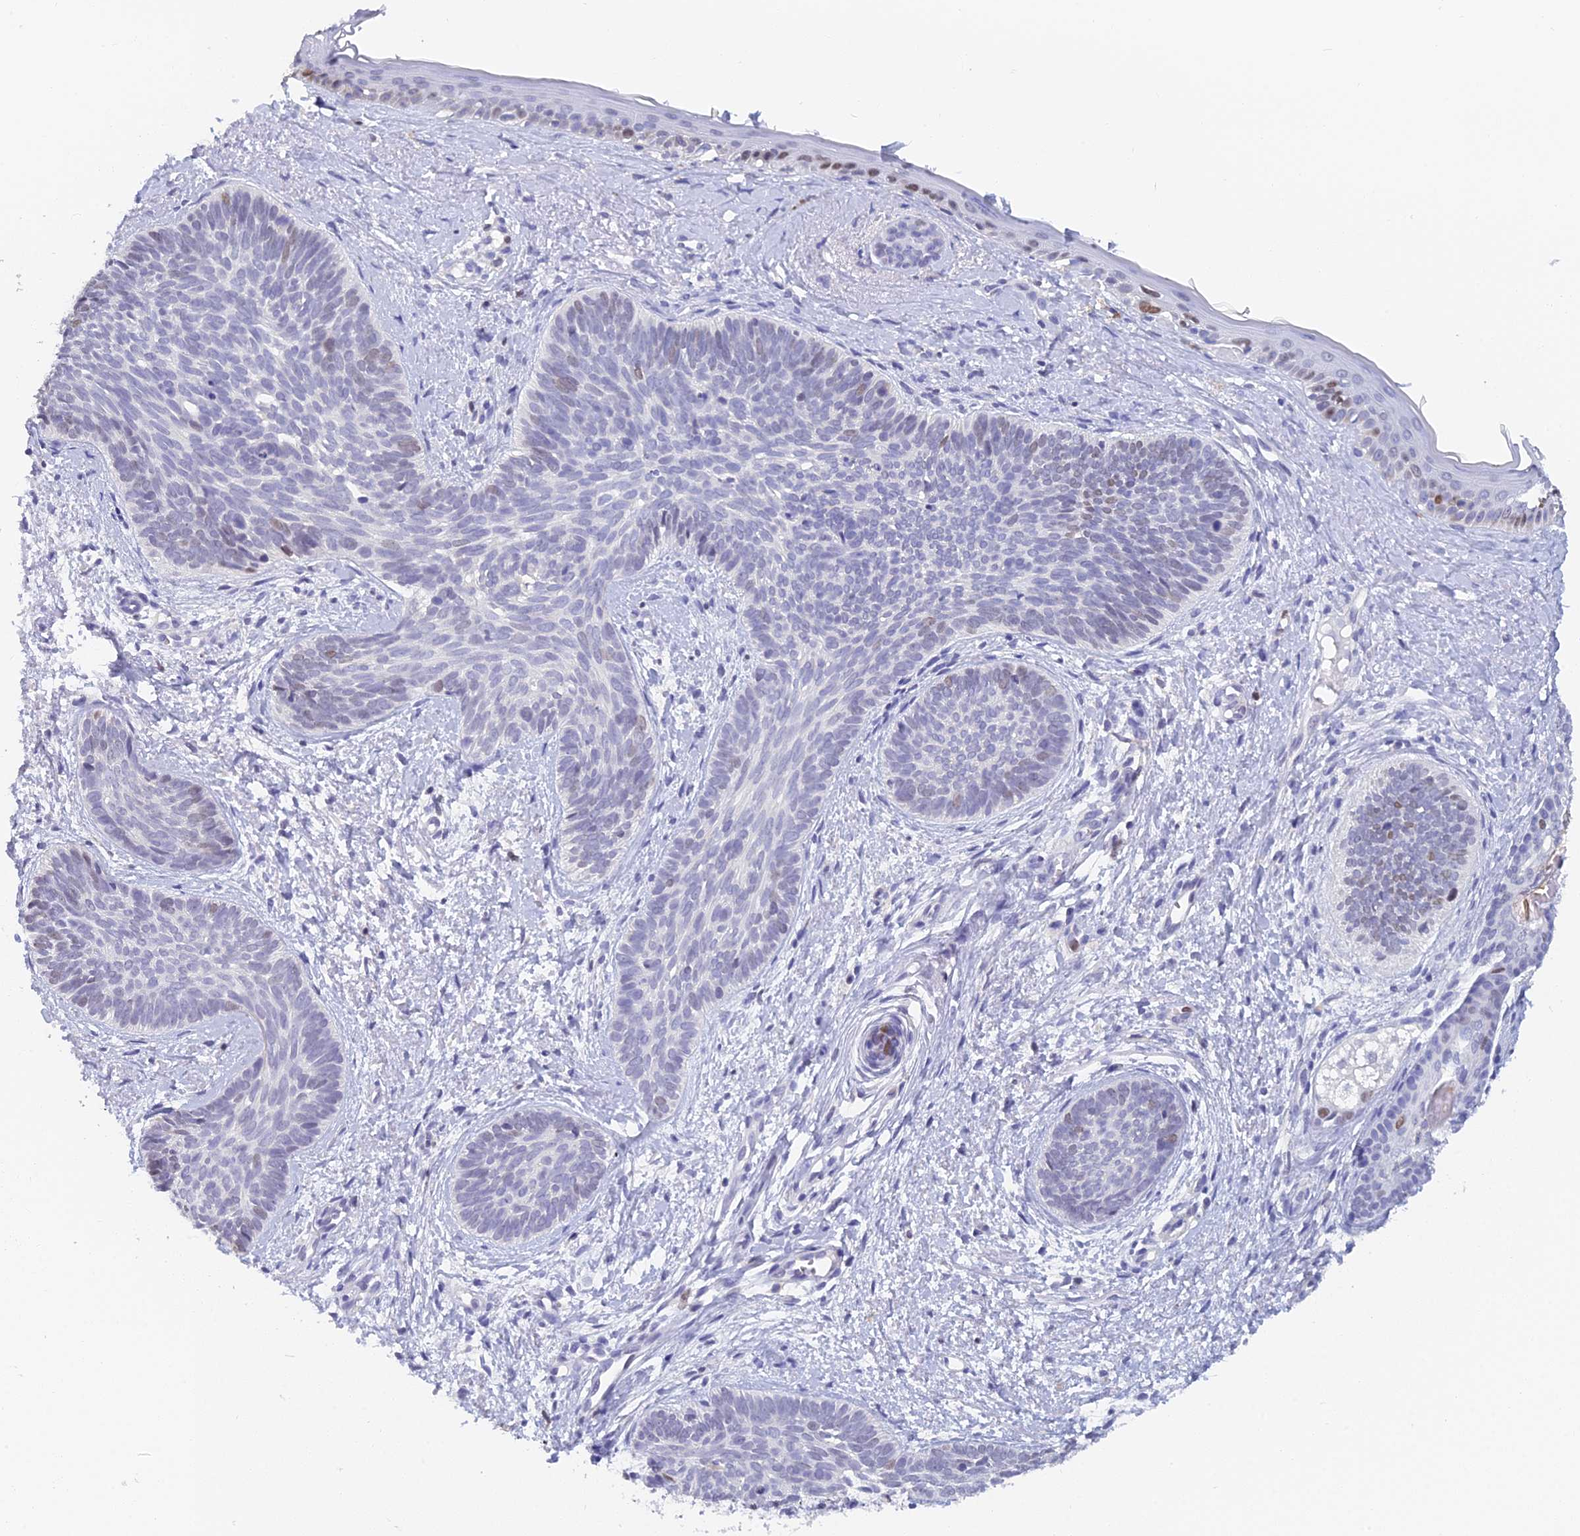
{"staining": {"intensity": "weak", "quantity": "<25%", "location": "nuclear"}, "tissue": "skin cancer", "cell_type": "Tumor cells", "image_type": "cancer", "snomed": [{"axis": "morphology", "description": "Basal cell carcinoma"}, {"axis": "topography", "description": "Skin"}], "caption": "Micrograph shows no significant protein positivity in tumor cells of skin cancer.", "gene": "MCM2", "patient": {"sex": "female", "age": 81}}